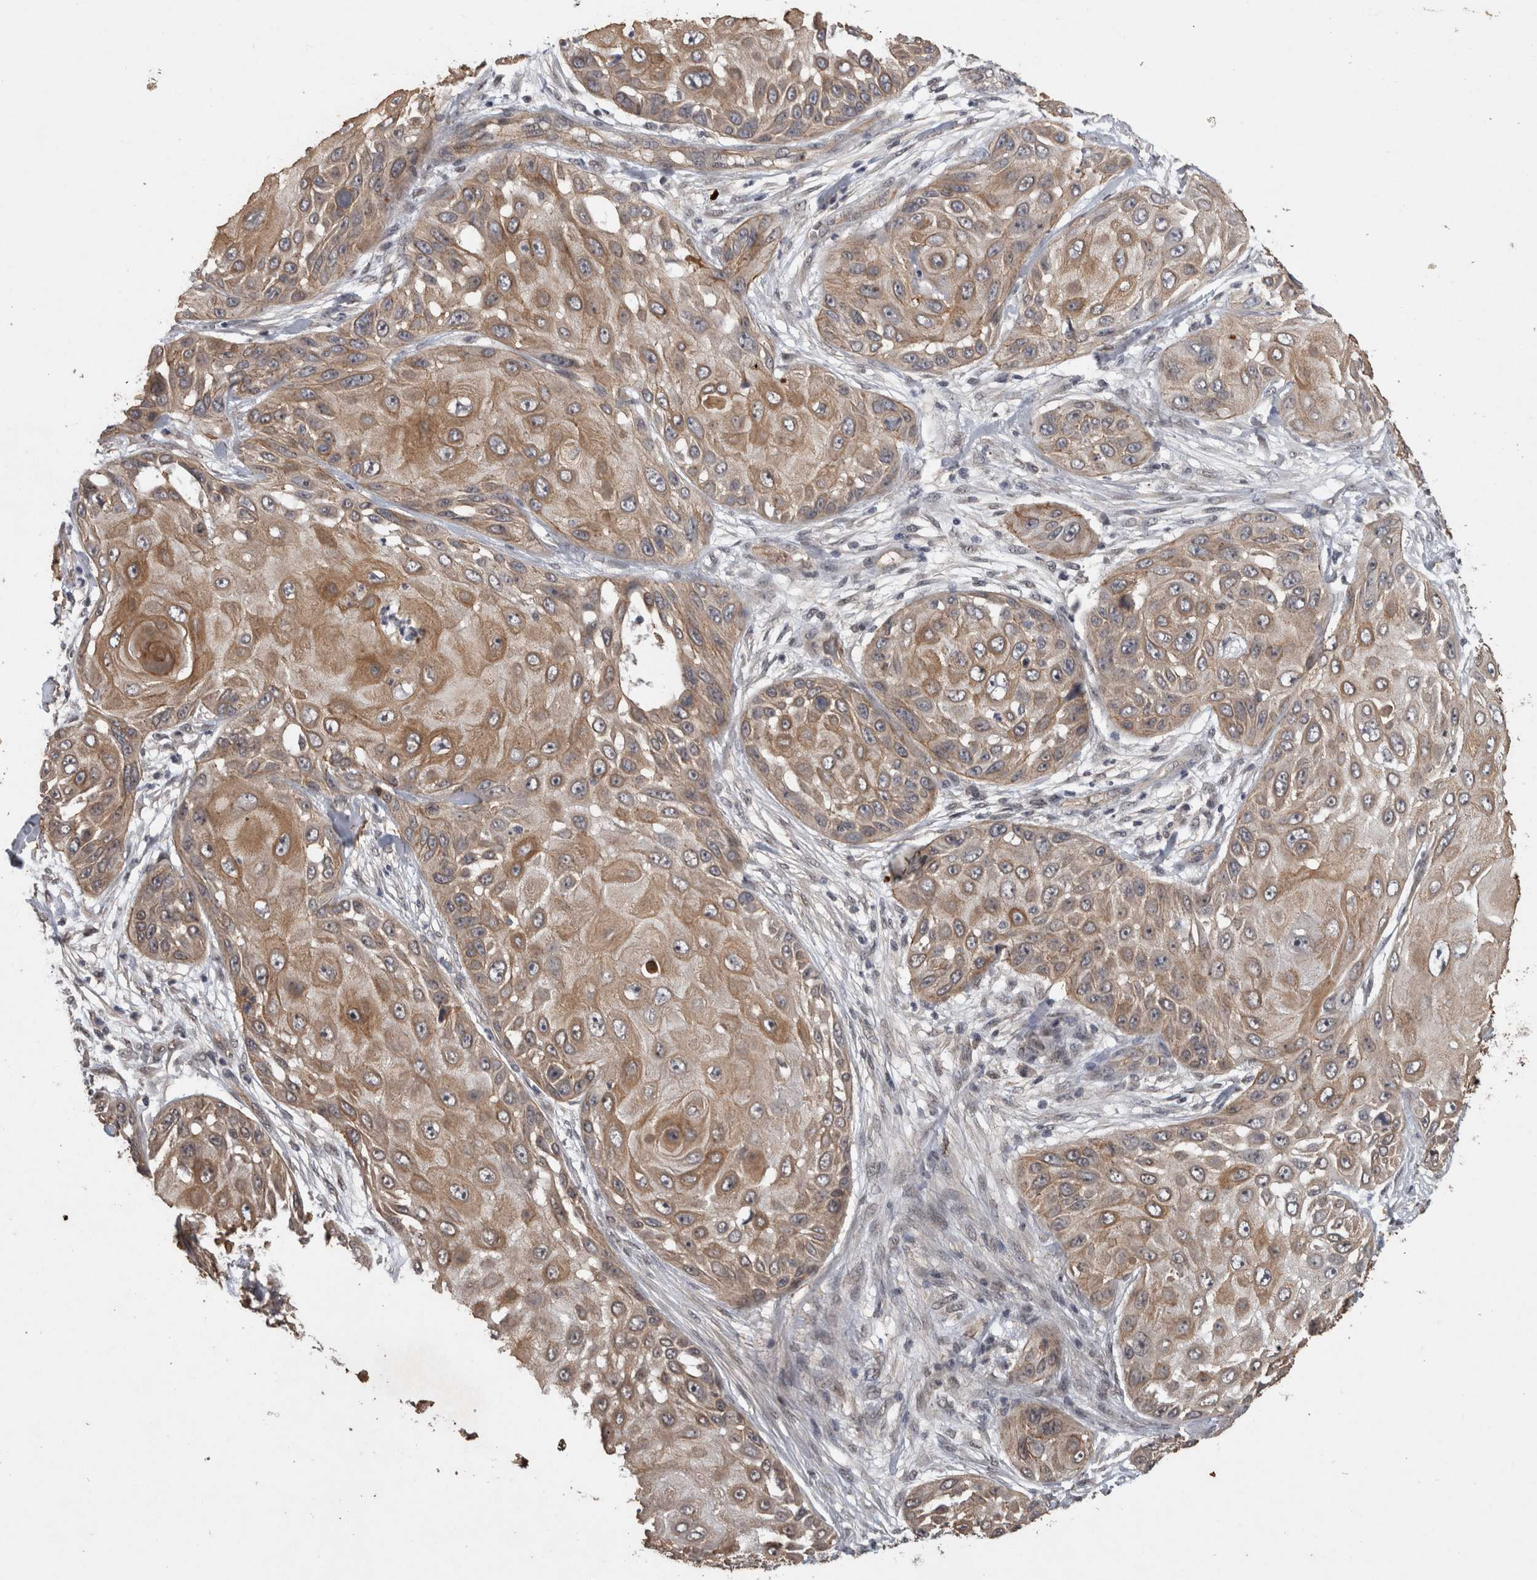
{"staining": {"intensity": "moderate", "quantity": ">75%", "location": "cytoplasmic/membranous"}, "tissue": "skin cancer", "cell_type": "Tumor cells", "image_type": "cancer", "snomed": [{"axis": "morphology", "description": "Squamous cell carcinoma, NOS"}, {"axis": "topography", "description": "Skin"}], "caption": "IHC (DAB) staining of skin cancer displays moderate cytoplasmic/membranous protein staining in about >75% of tumor cells. Using DAB (brown) and hematoxylin (blue) stains, captured at high magnification using brightfield microscopy.", "gene": "RHPN1", "patient": {"sex": "female", "age": 44}}